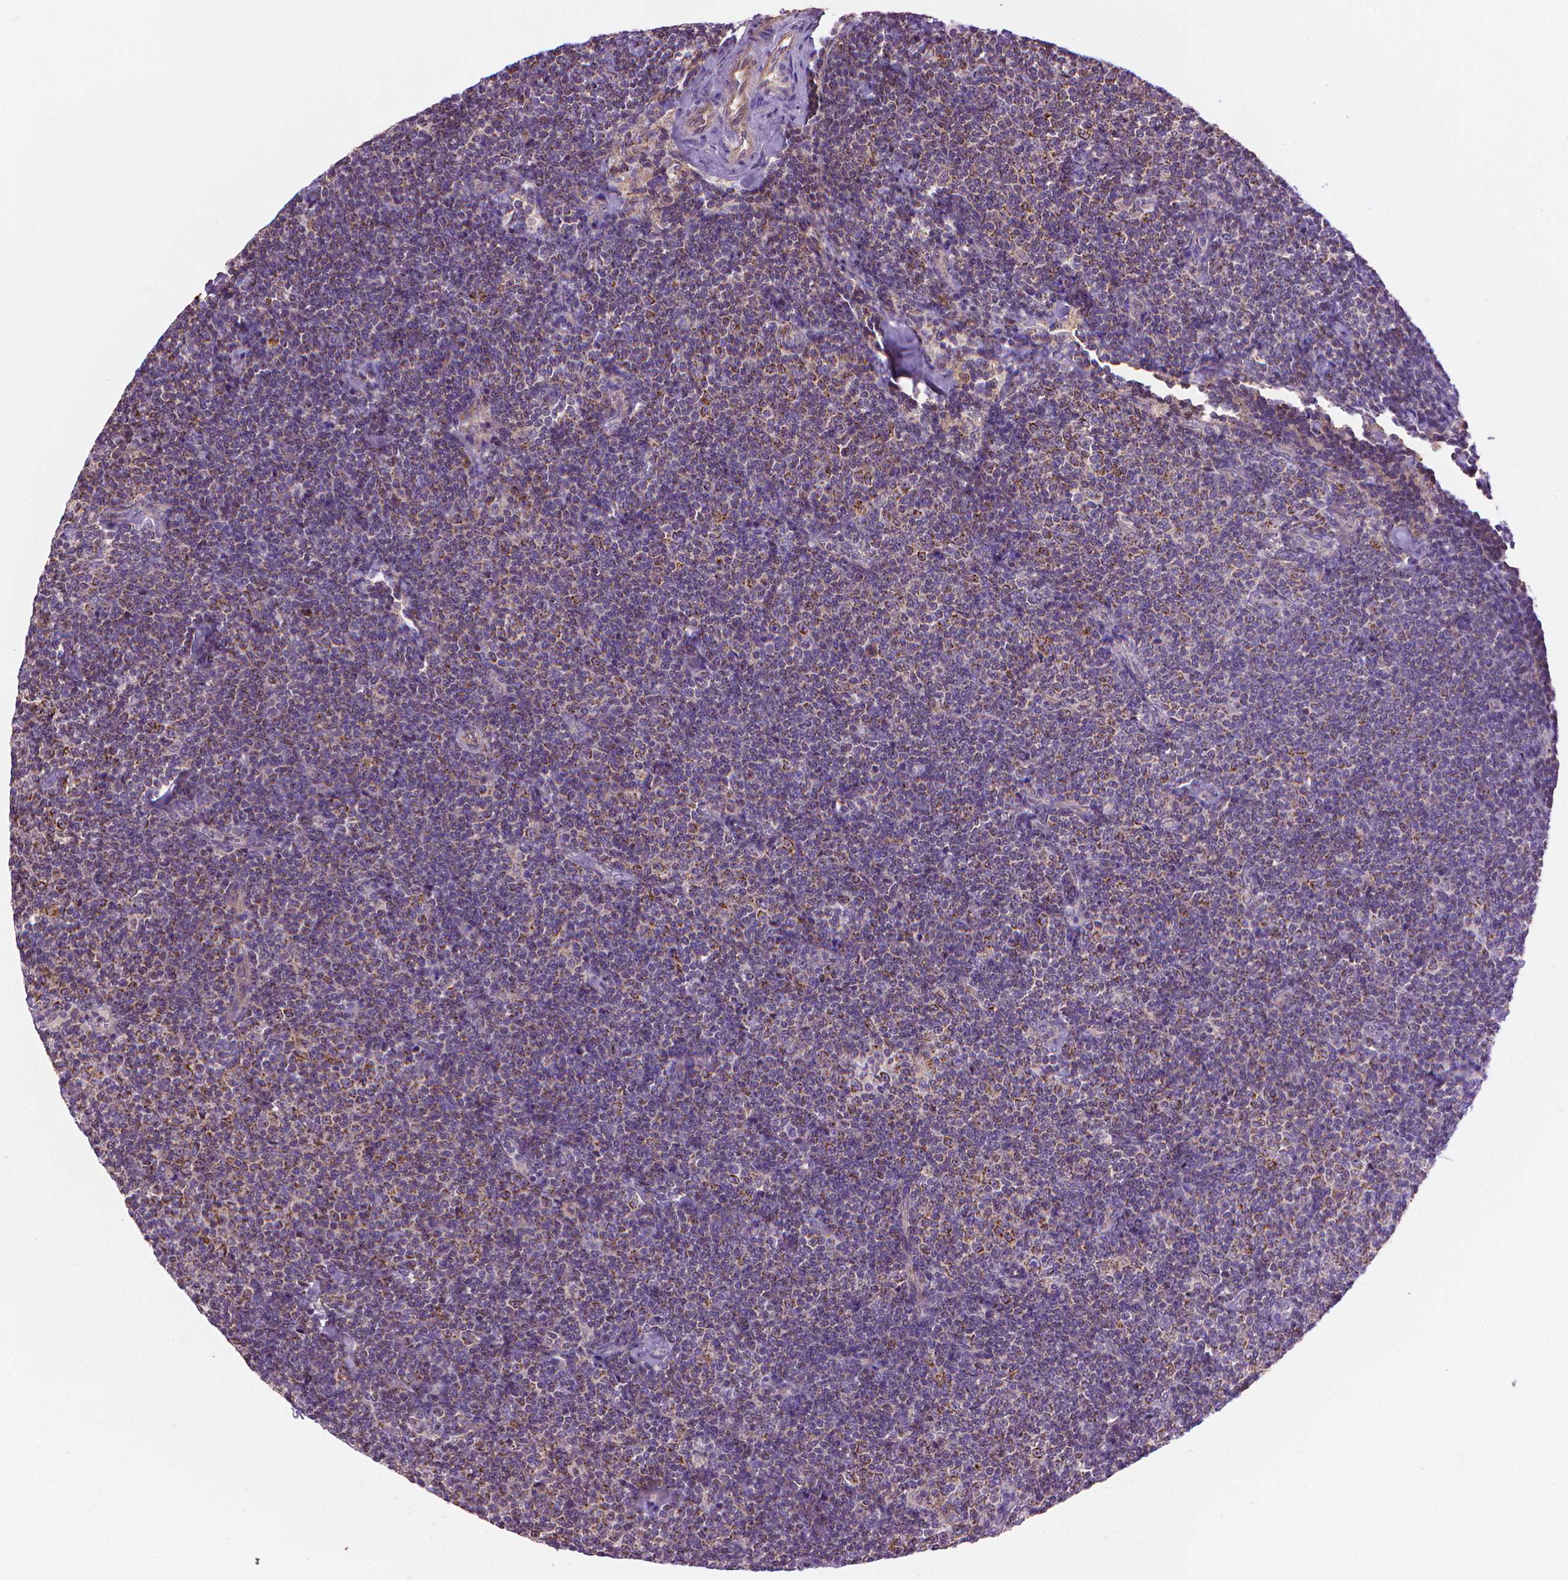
{"staining": {"intensity": "moderate", "quantity": "25%-75%", "location": "cytoplasmic/membranous"}, "tissue": "lymphoma", "cell_type": "Tumor cells", "image_type": "cancer", "snomed": [{"axis": "morphology", "description": "Malignant lymphoma, non-Hodgkin's type, Low grade"}, {"axis": "topography", "description": "Lymph node"}], "caption": "There is medium levels of moderate cytoplasmic/membranous expression in tumor cells of lymphoma, as demonstrated by immunohistochemical staining (brown color).", "gene": "SLC51B", "patient": {"sex": "male", "age": 81}}